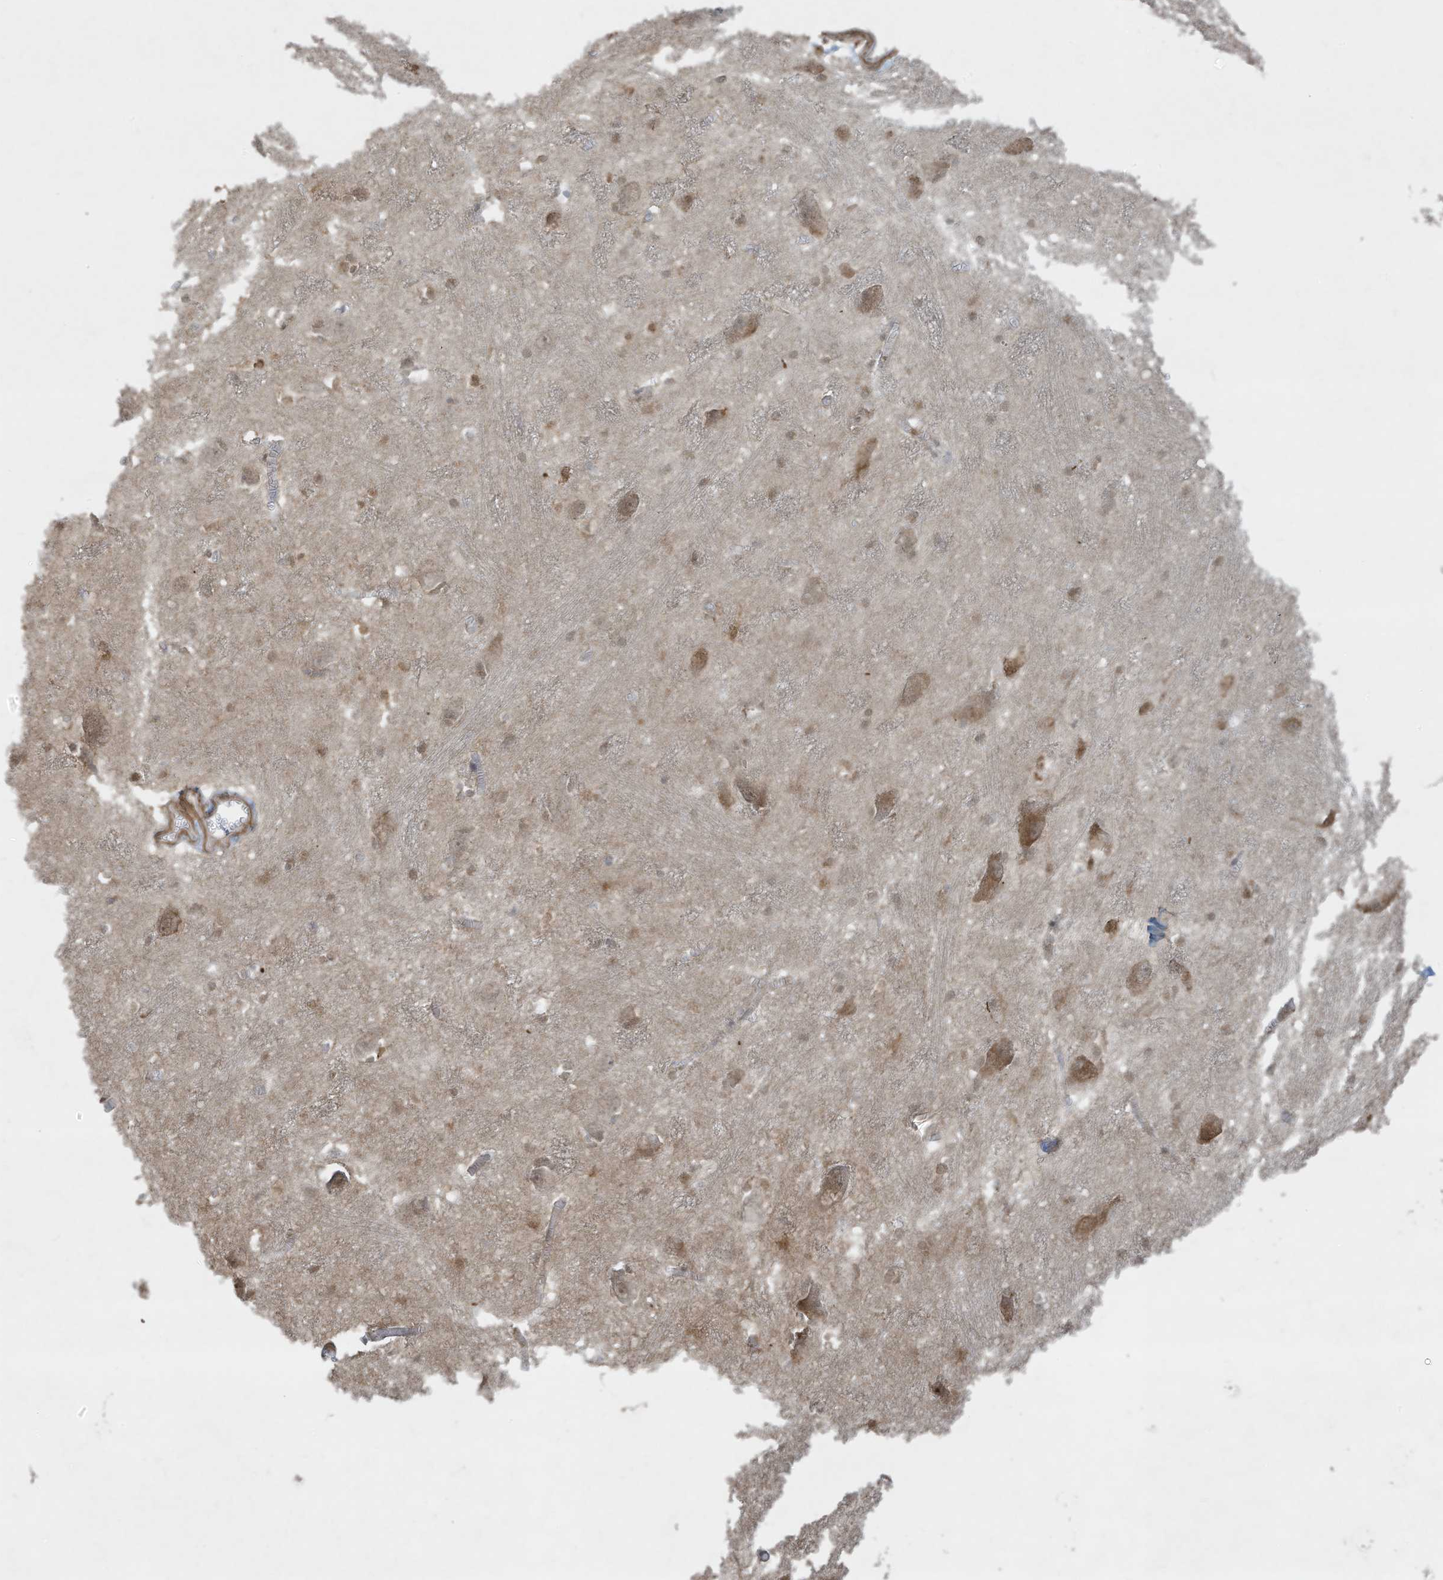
{"staining": {"intensity": "moderate", "quantity": "<25%", "location": "cytoplasmic/membranous,nuclear"}, "tissue": "caudate", "cell_type": "Glial cells", "image_type": "normal", "snomed": [{"axis": "morphology", "description": "Normal tissue, NOS"}, {"axis": "topography", "description": "Lateral ventricle wall"}], "caption": "Benign caudate demonstrates moderate cytoplasmic/membranous,nuclear expression in about <25% of glial cells The staining was performed using DAB (3,3'-diaminobenzidine) to visualize the protein expression in brown, while the nuclei were stained in blue with hematoxylin (Magnification: 20x)..", "gene": "ZNF263", "patient": {"sex": "male", "age": 37}}